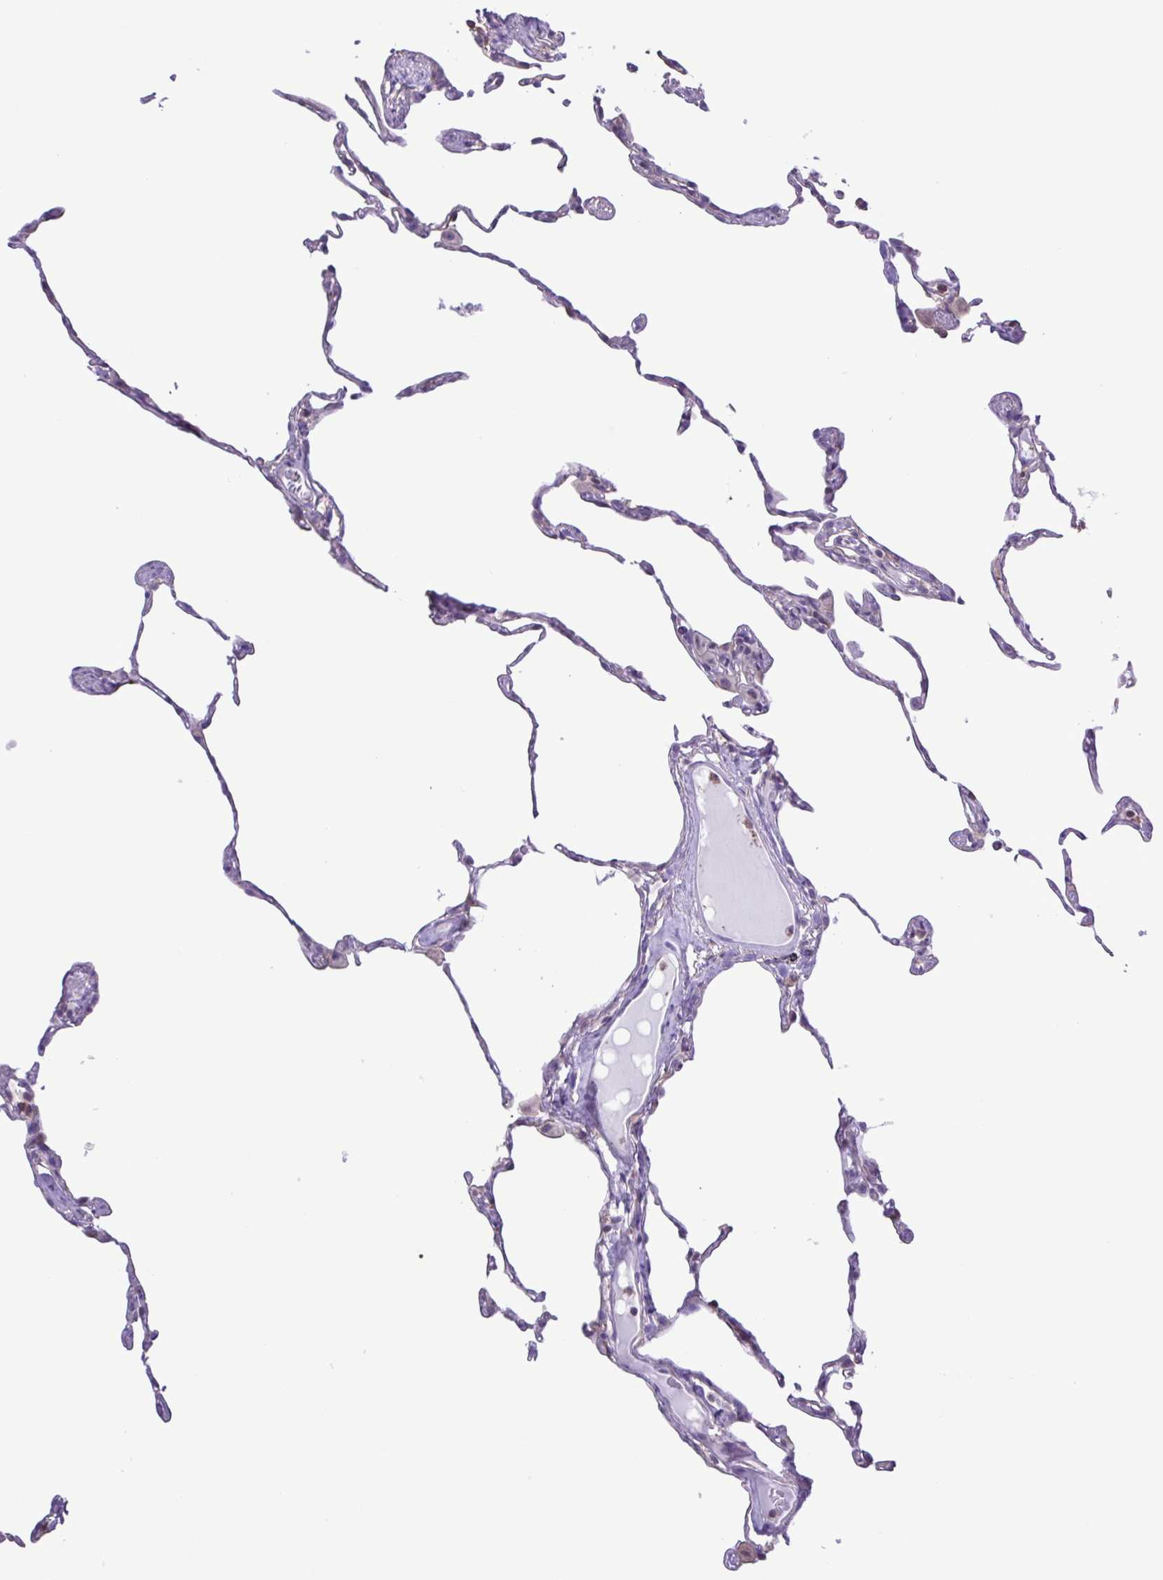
{"staining": {"intensity": "negative", "quantity": "none", "location": "none"}, "tissue": "lung", "cell_type": "Alveolar cells", "image_type": "normal", "snomed": [{"axis": "morphology", "description": "Normal tissue, NOS"}, {"axis": "topography", "description": "Lung"}], "caption": "A micrograph of human lung is negative for staining in alveolar cells. (Stains: DAB (3,3'-diaminobenzidine) immunohistochemistry with hematoxylin counter stain, Microscopy: brightfield microscopy at high magnification).", "gene": "CYP17A1", "patient": {"sex": "female", "age": 57}}